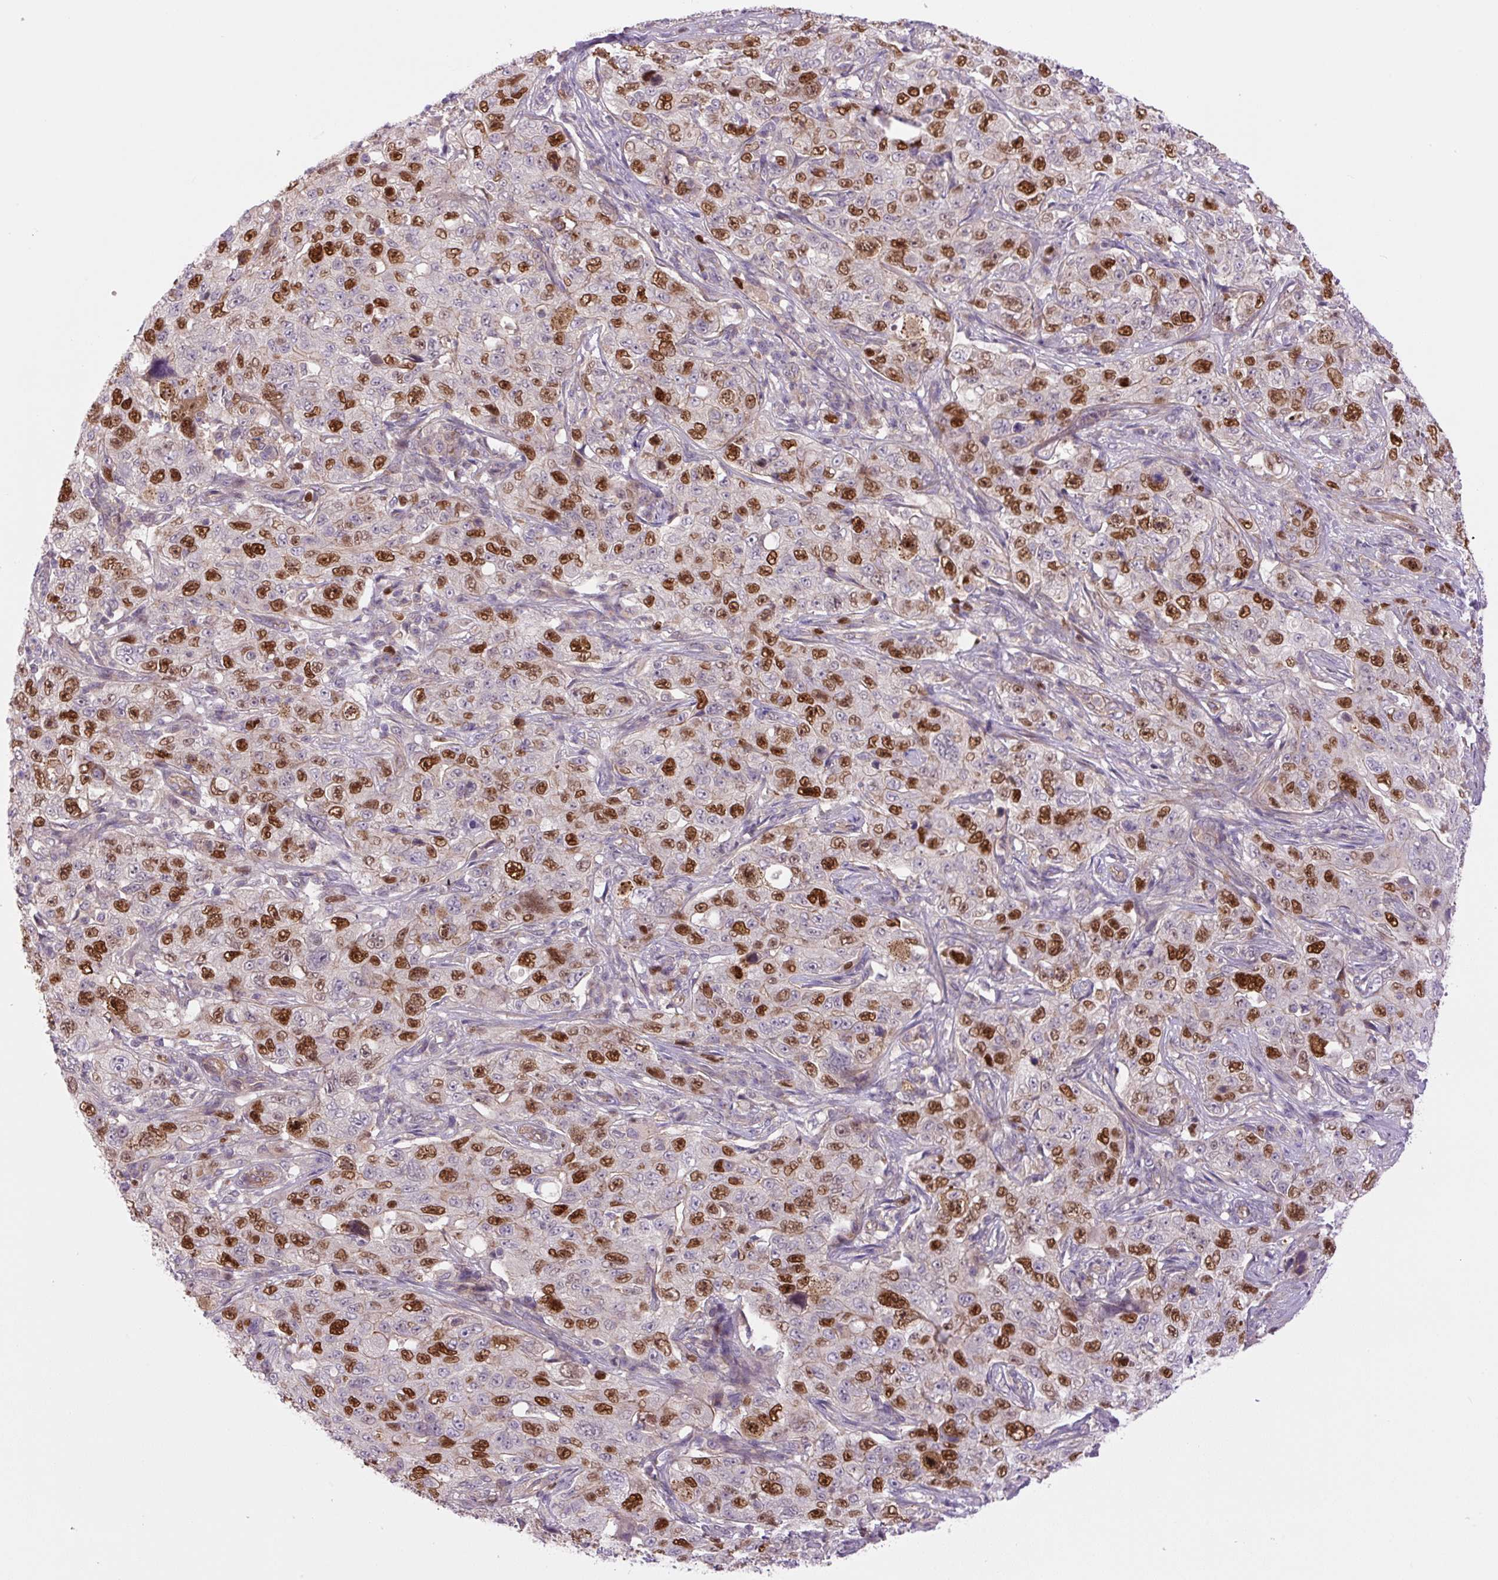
{"staining": {"intensity": "strong", "quantity": "25%-75%", "location": "nuclear"}, "tissue": "pancreatic cancer", "cell_type": "Tumor cells", "image_type": "cancer", "snomed": [{"axis": "morphology", "description": "Adenocarcinoma, NOS"}, {"axis": "topography", "description": "Pancreas"}], "caption": "Brown immunohistochemical staining in human pancreatic cancer (adenocarcinoma) exhibits strong nuclear staining in about 25%-75% of tumor cells.", "gene": "KIFC1", "patient": {"sex": "male", "age": 68}}